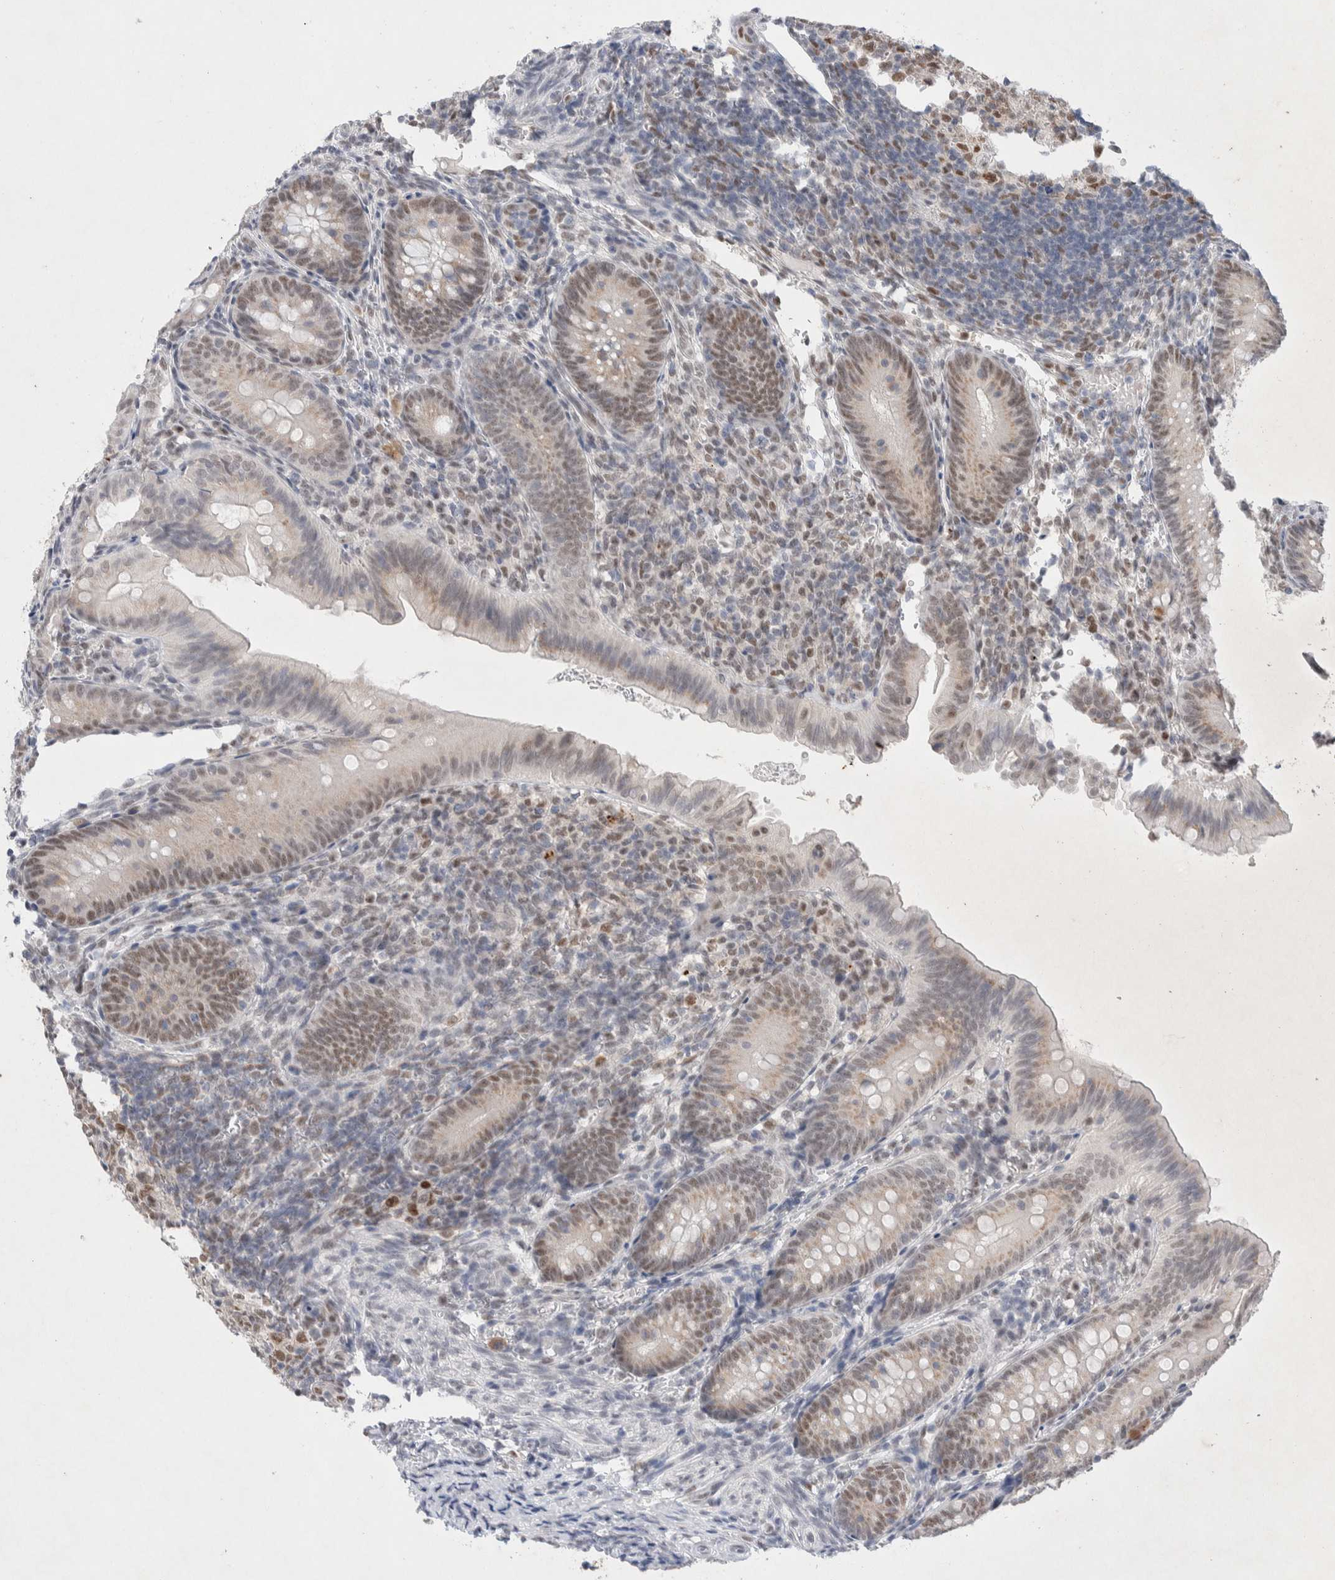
{"staining": {"intensity": "weak", "quantity": "25%-75%", "location": "nuclear"}, "tissue": "appendix", "cell_type": "Glandular cells", "image_type": "normal", "snomed": [{"axis": "morphology", "description": "Normal tissue, NOS"}, {"axis": "topography", "description": "Appendix"}], "caption": "Glandular cells demonstrate low levels of weak nuclear positivity in approximately 25%-75% of cells in unremarkable human appendix.", "gene": "PRMT1", "patient": {"sex": "male", "age": 1}}